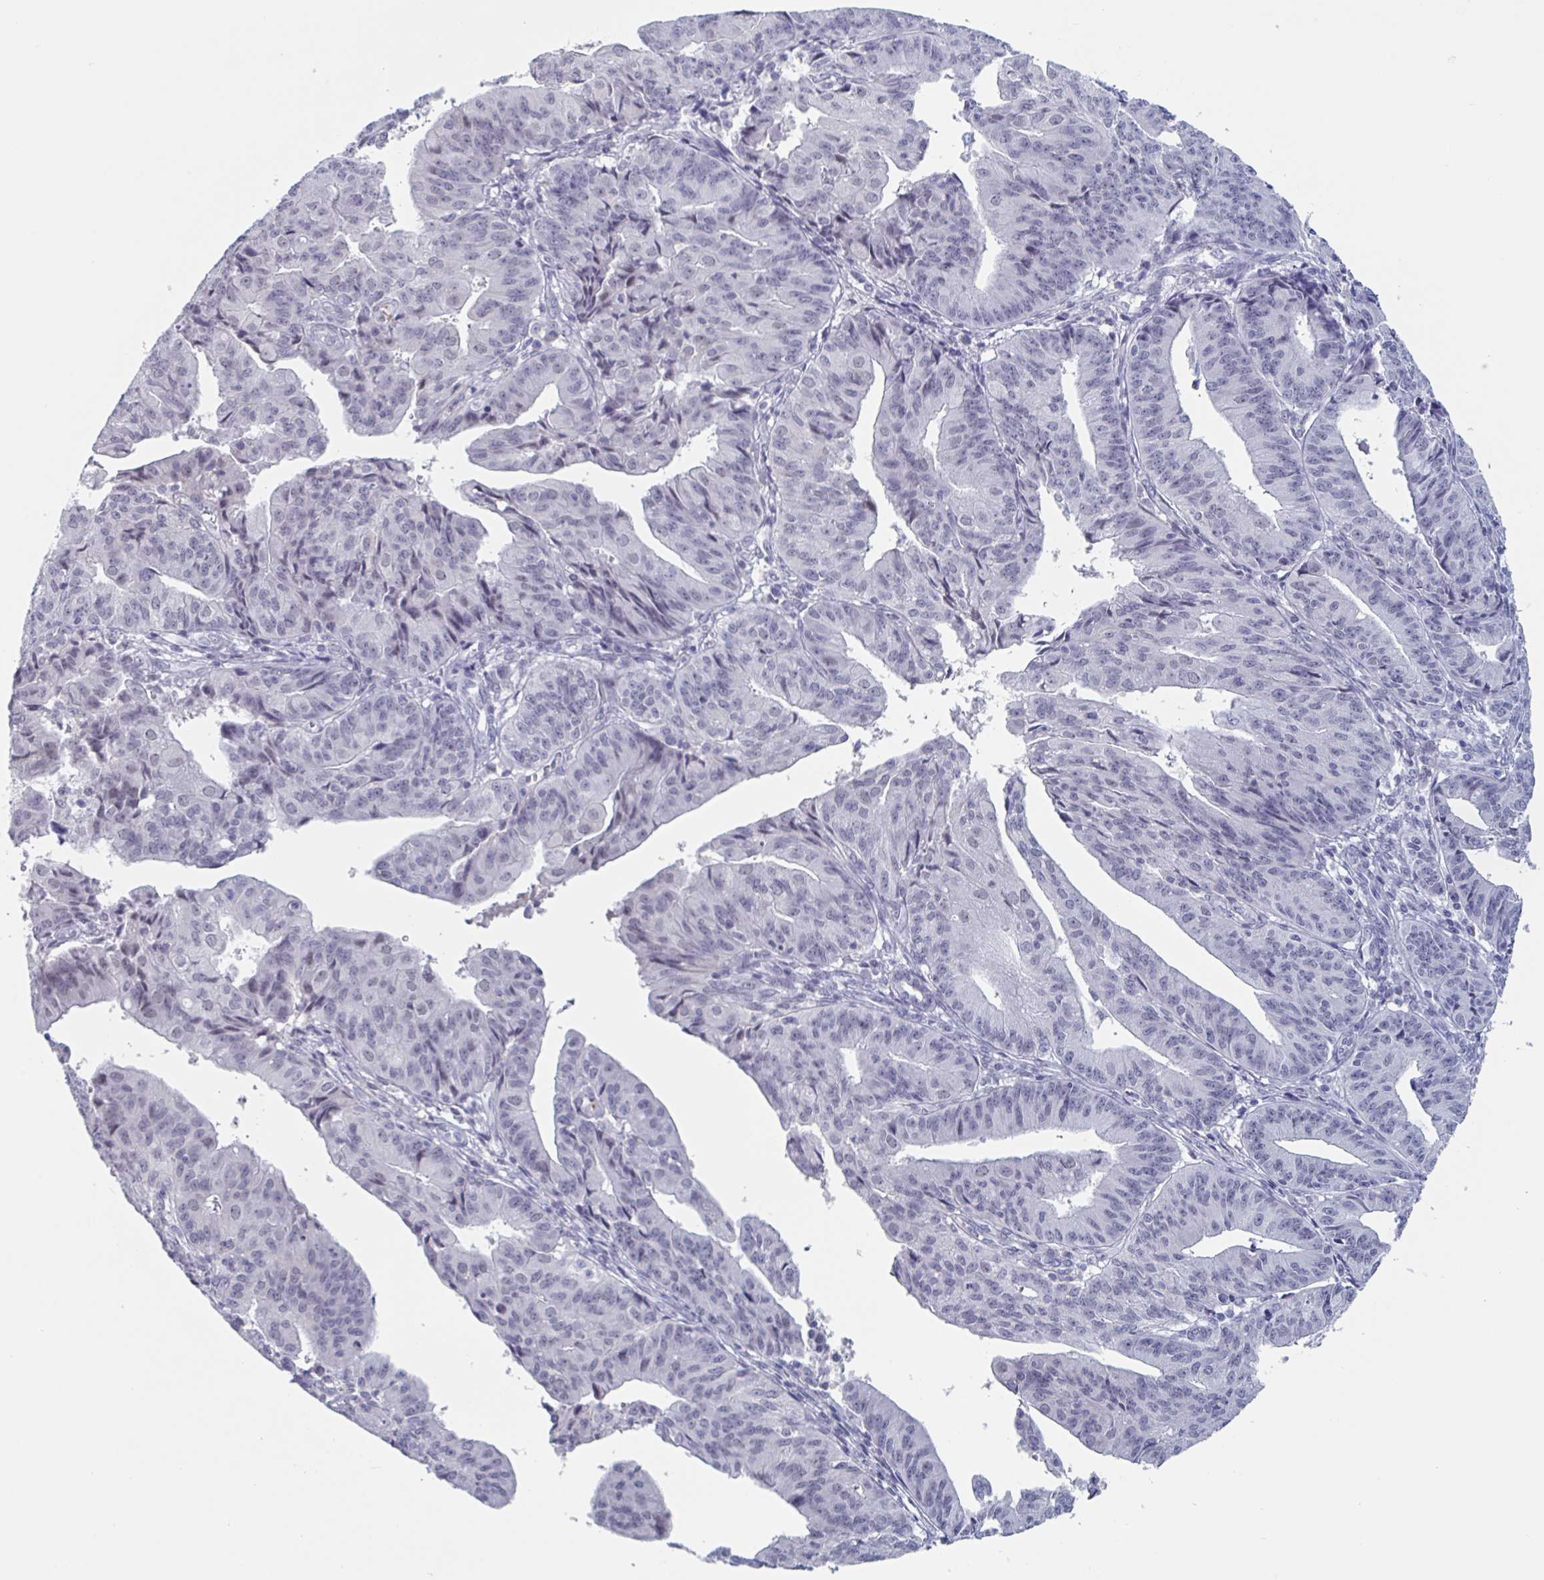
{"staining": {"intensity": "negative", "quantity": "none", "location": "none"}, "tissue": "endometrial cancer", "cell_type": "Tumor cells", "image_type": "cancer", "snomed": [{"axis": "morphology", "description": "Adenocarcinoma, NOS"}, {"axis": "topography", "description": "Endometrium"}], "caption": "Endometrial cancer stained for a protein using IHC shows no positivity tumor cells.", "gene": "KDM4D", "patient": {"sex": "female", "age": 56}}